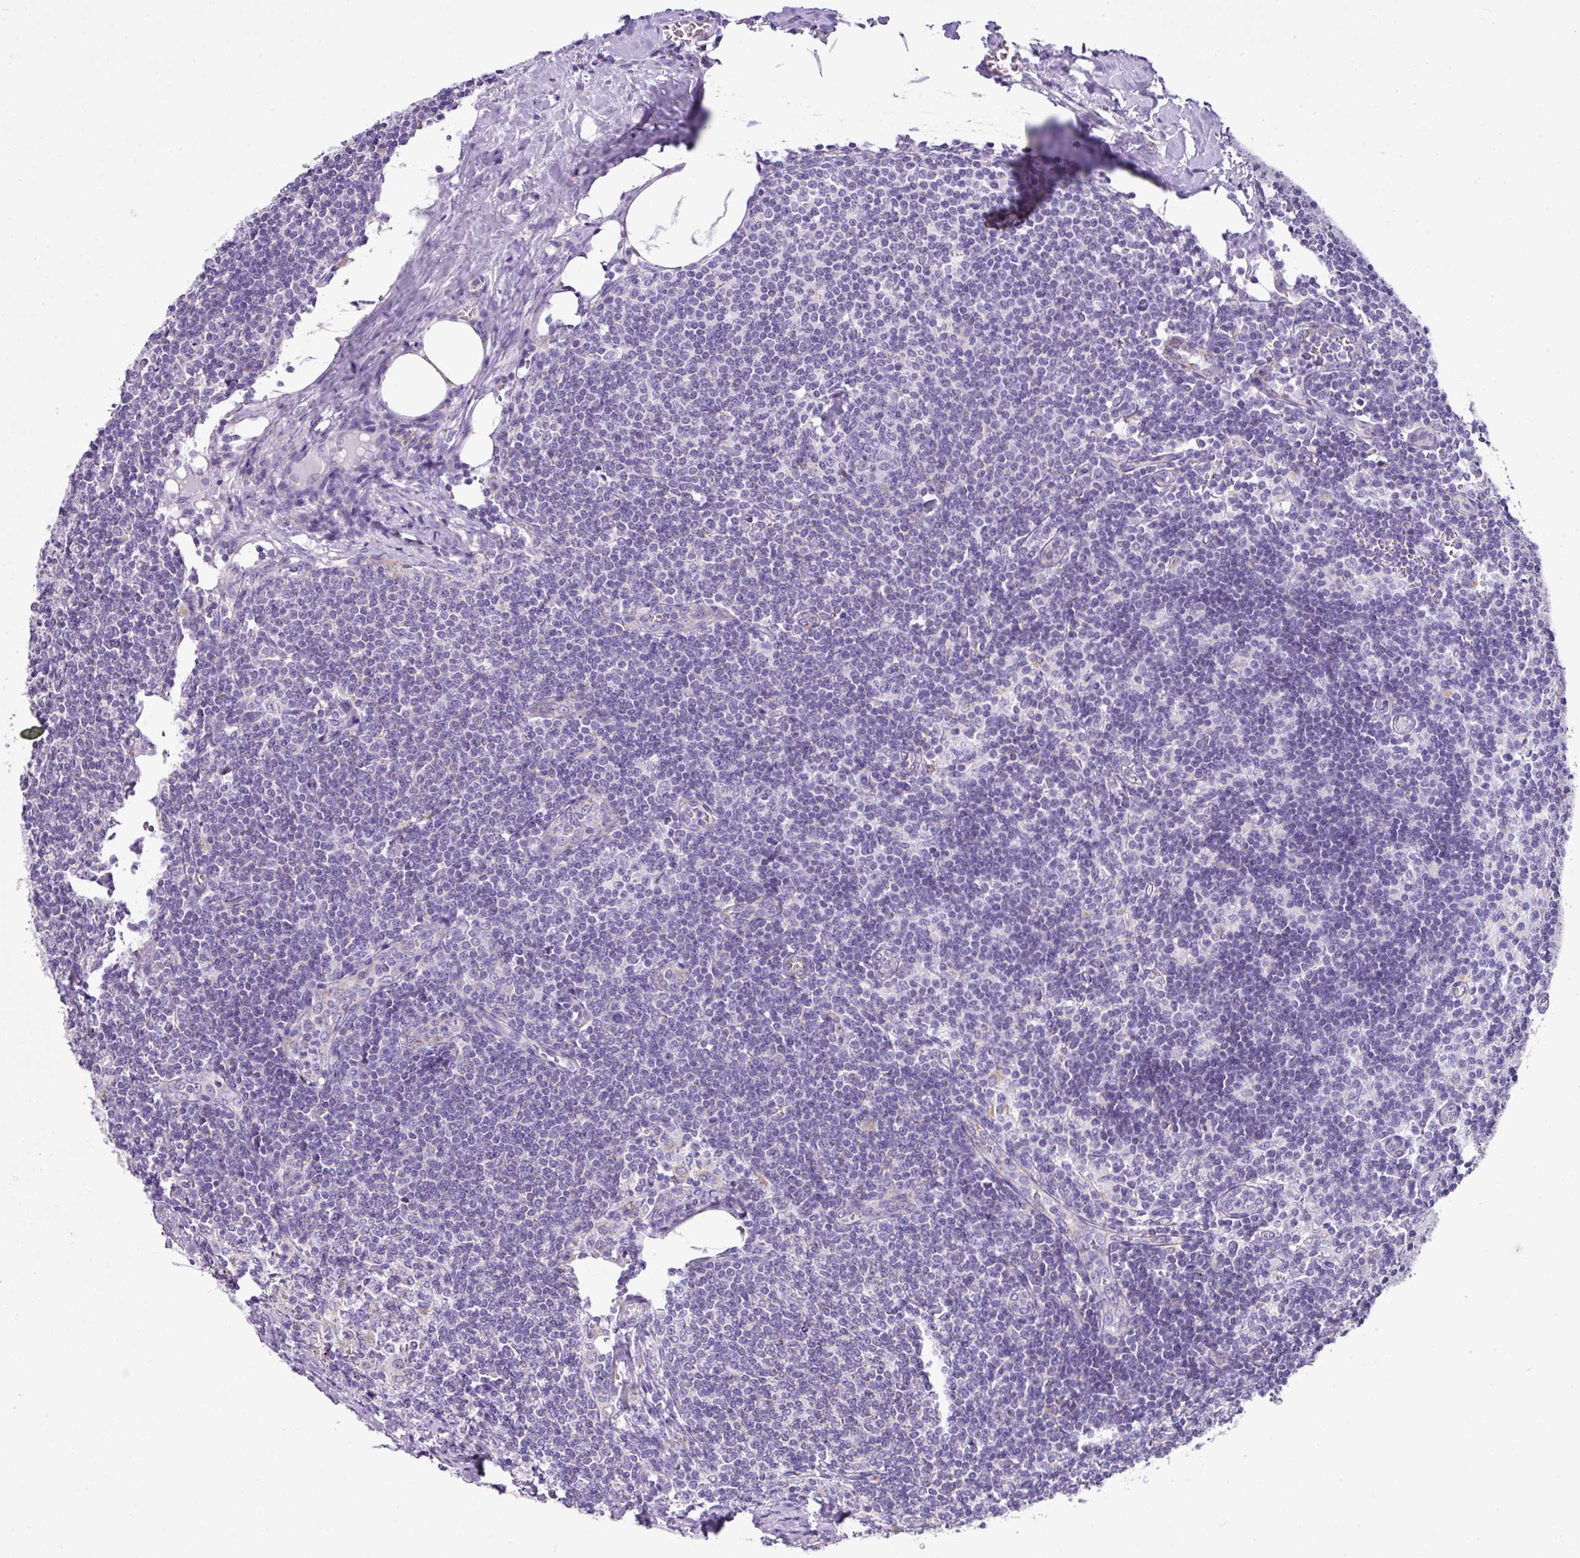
{"staining": {"intensity": "negative", "quantity": "none", "location": "none"}, "tissue": "lymph node", "cell_type": "Germinal center cells", "image_type": "normal", "snomed": [{"axis": "morphology", "description": "Normal tissue, NOS"}, {"axis": "topography", "description": "Lymph node"}], "caption": "A high-resolution photomicrograph shows immunohistochemistry (IHC) staining of unremarkable lymph node, which displays no significant expression in germinal center cells.", "gene": "PGAP4", "patient": {"sex": "female", "age": 59}}